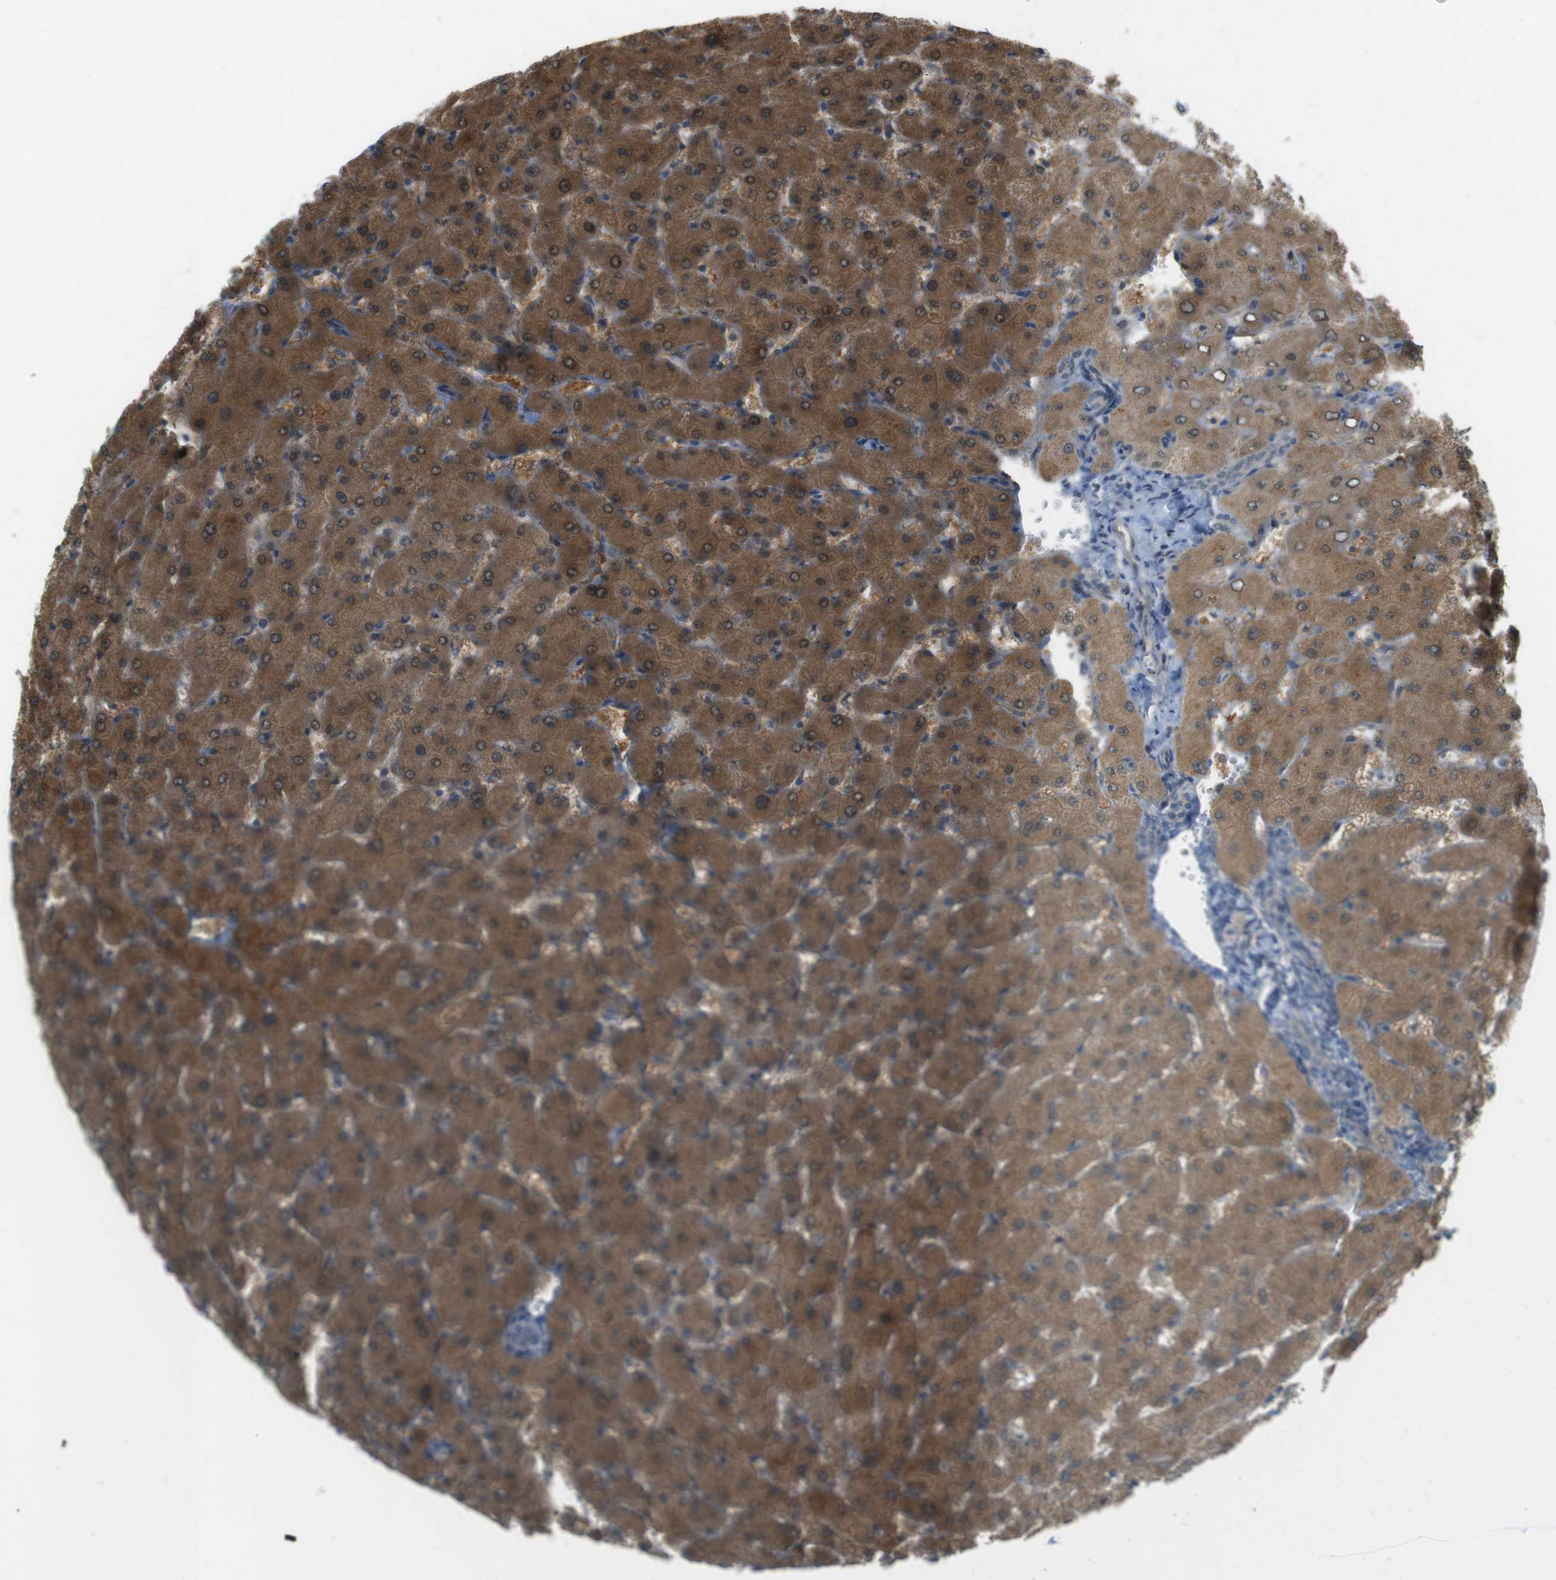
{"staining": {"intensity": "negative", "quantity": "none", "location": "none"}, "tissue": "liver", "cell_type": "Cholangiocytes", "image_type": "normal", "snomed": [{"axis": "morphology", "description": "Normal tissue, NOS"}, {"axis": "topography", "description": "Liver"}], "caption": "This is an immunohistochemistry micrograph of benign human liver. There is no staining in cholangiocytes.", "gene": "ZDHHC20", "patient": {"sex": "female", "age": 63}}